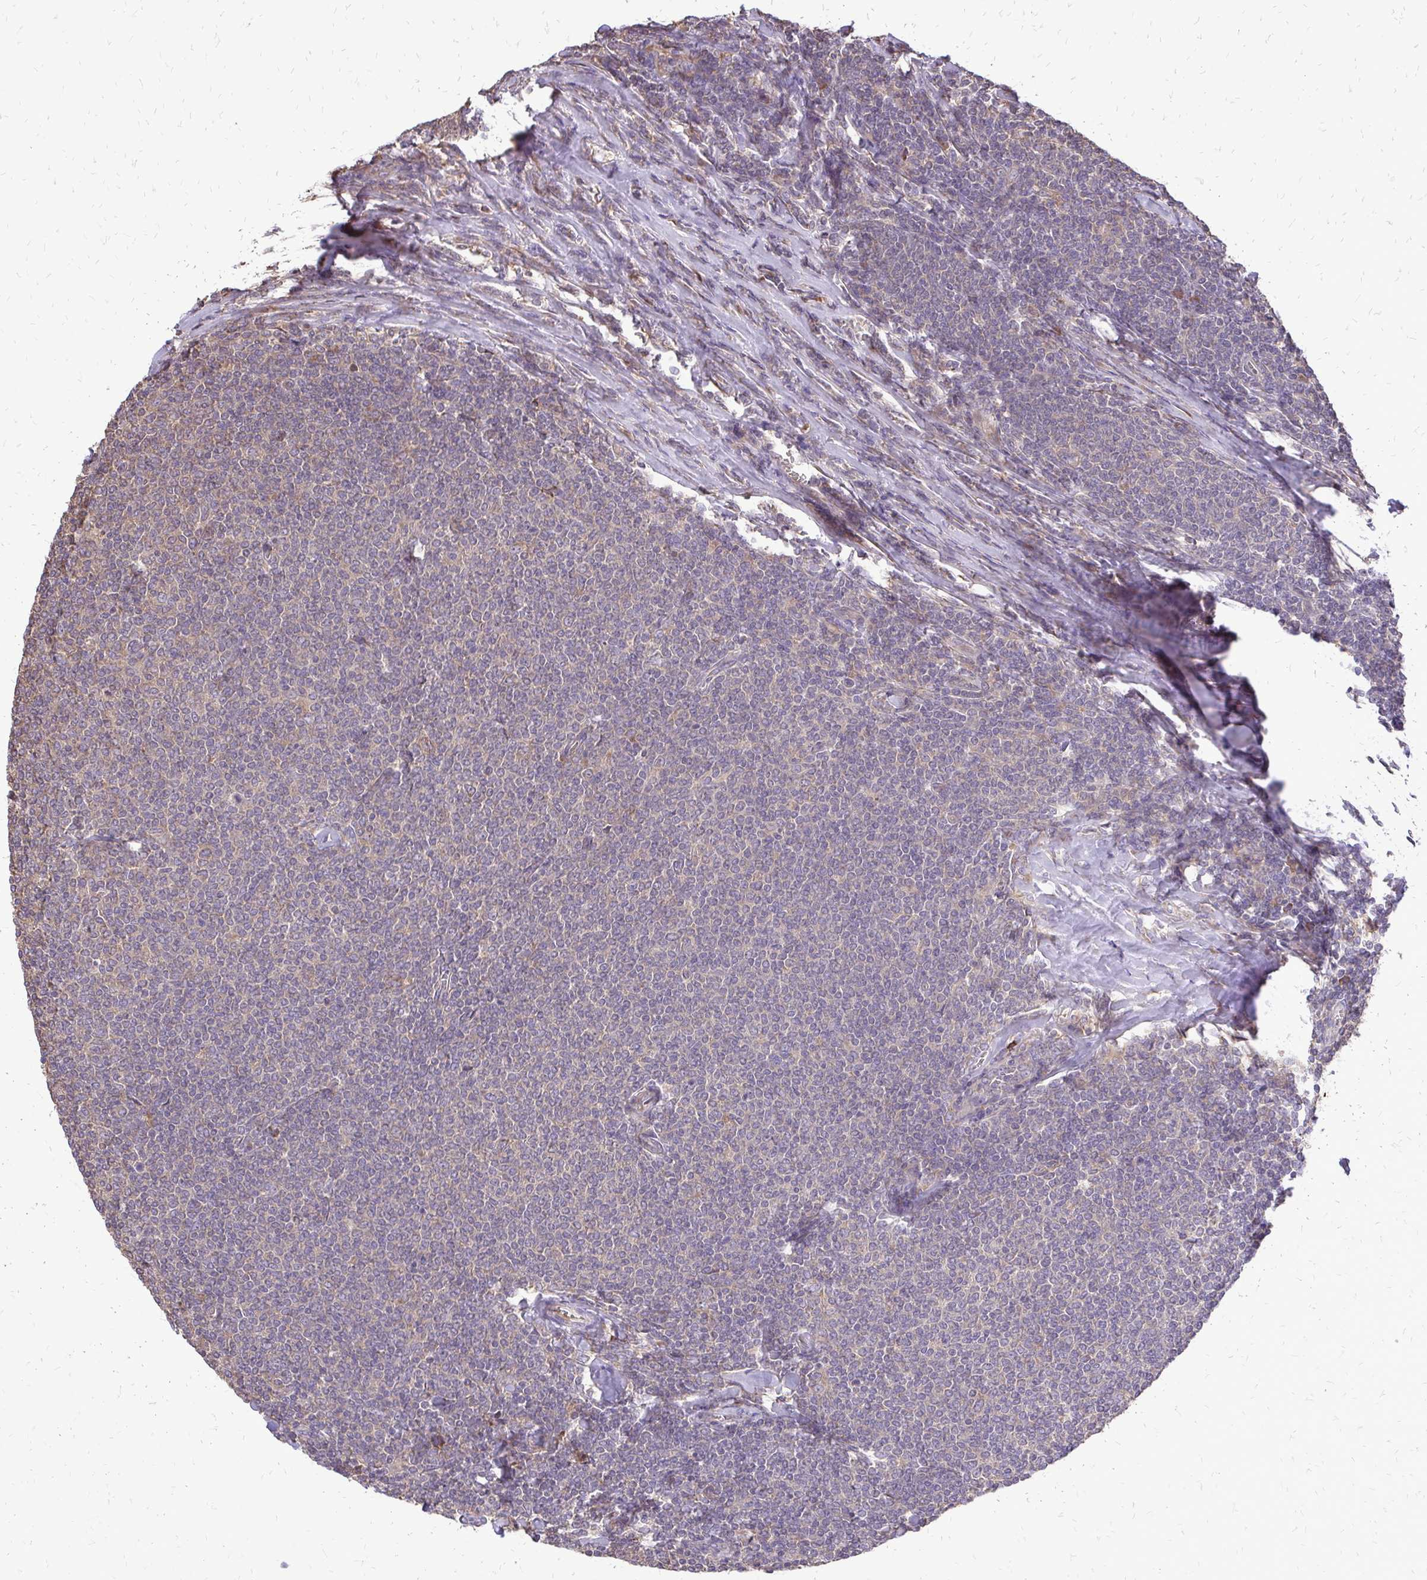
{"staining": {"intensity": "weak", "quantity": "25%-75%", "location": "cytoplasmic/membranous"}, "tissue": "lymphoma", "cell_type": "Tumor cells", "image_type": "cancer", "snomed": [{"axis": "morphology", "description": "Malignant lymphoma, non-Hodgkin's type, Low grade"}, {"axis": "topography", "description": "Lymph node"}], "caption": "Low-grade malignant lymphoma, non-Hodgkin's type stained with a brown dye shows weak cytoplasmic/membranous positive staining in approximately 25%-75% of tumor cells.", "gene": "RPS3", "patient": {"sex": "male", "age": 52}}